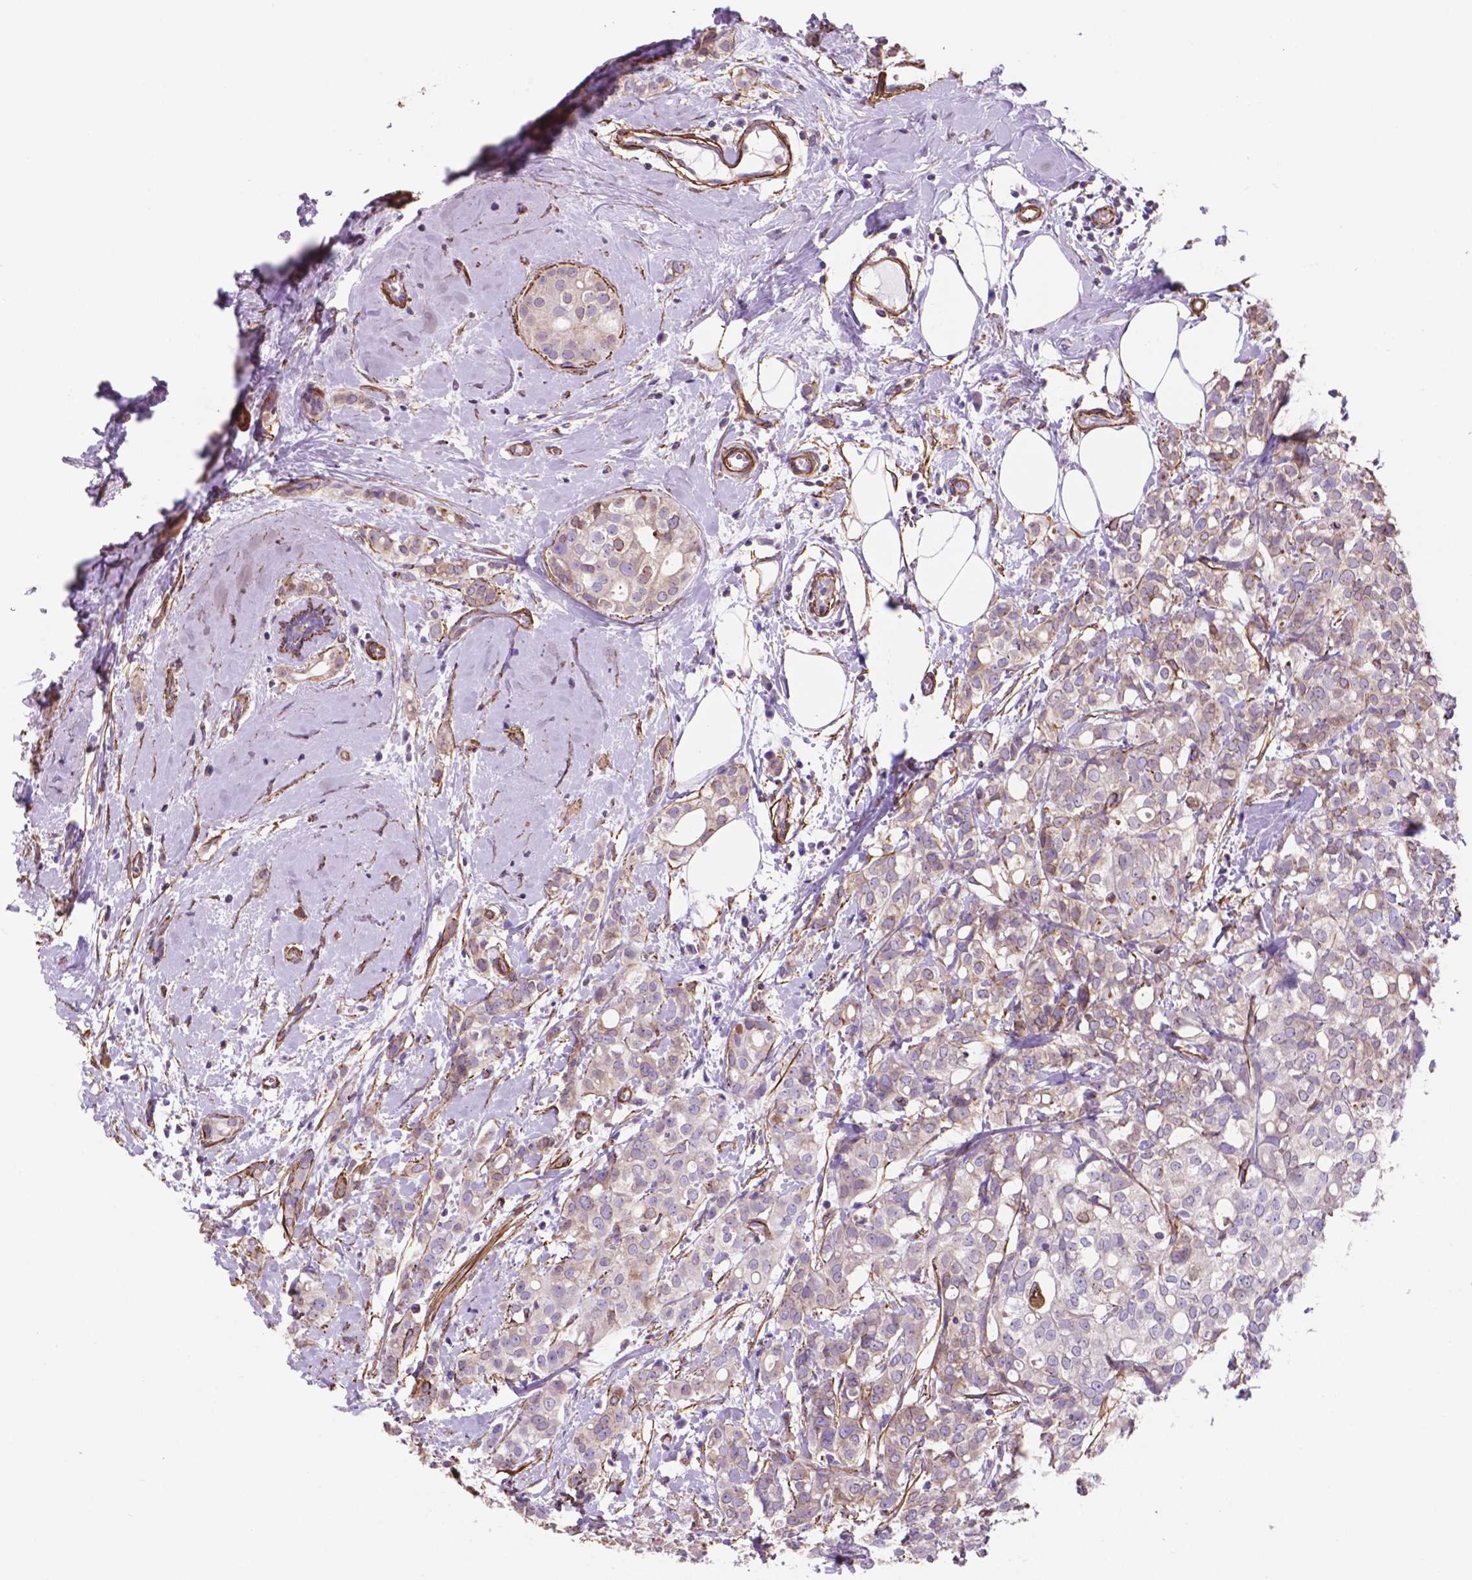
{"staining": {"intensity": "weak", "quantity": "<25%", "location": "cytoplasmic/membranous"}, "tissue": "breast cancer", "cell_type": "Tumor cells", "image_type": "cancer", "snomed": [{"axis": "morphology", "description": "Duct carcinoma"}, {"axis": "topography", "description": "Breast"}], "caption": "Human infiltrating ductal carcinoma (breast) stained for a protein using immunohistochemistry (IHC) demonstrates no positivity in tumor cells.", "gene": "TOR2A", "patient": {"sex": "female", "age": 40}}